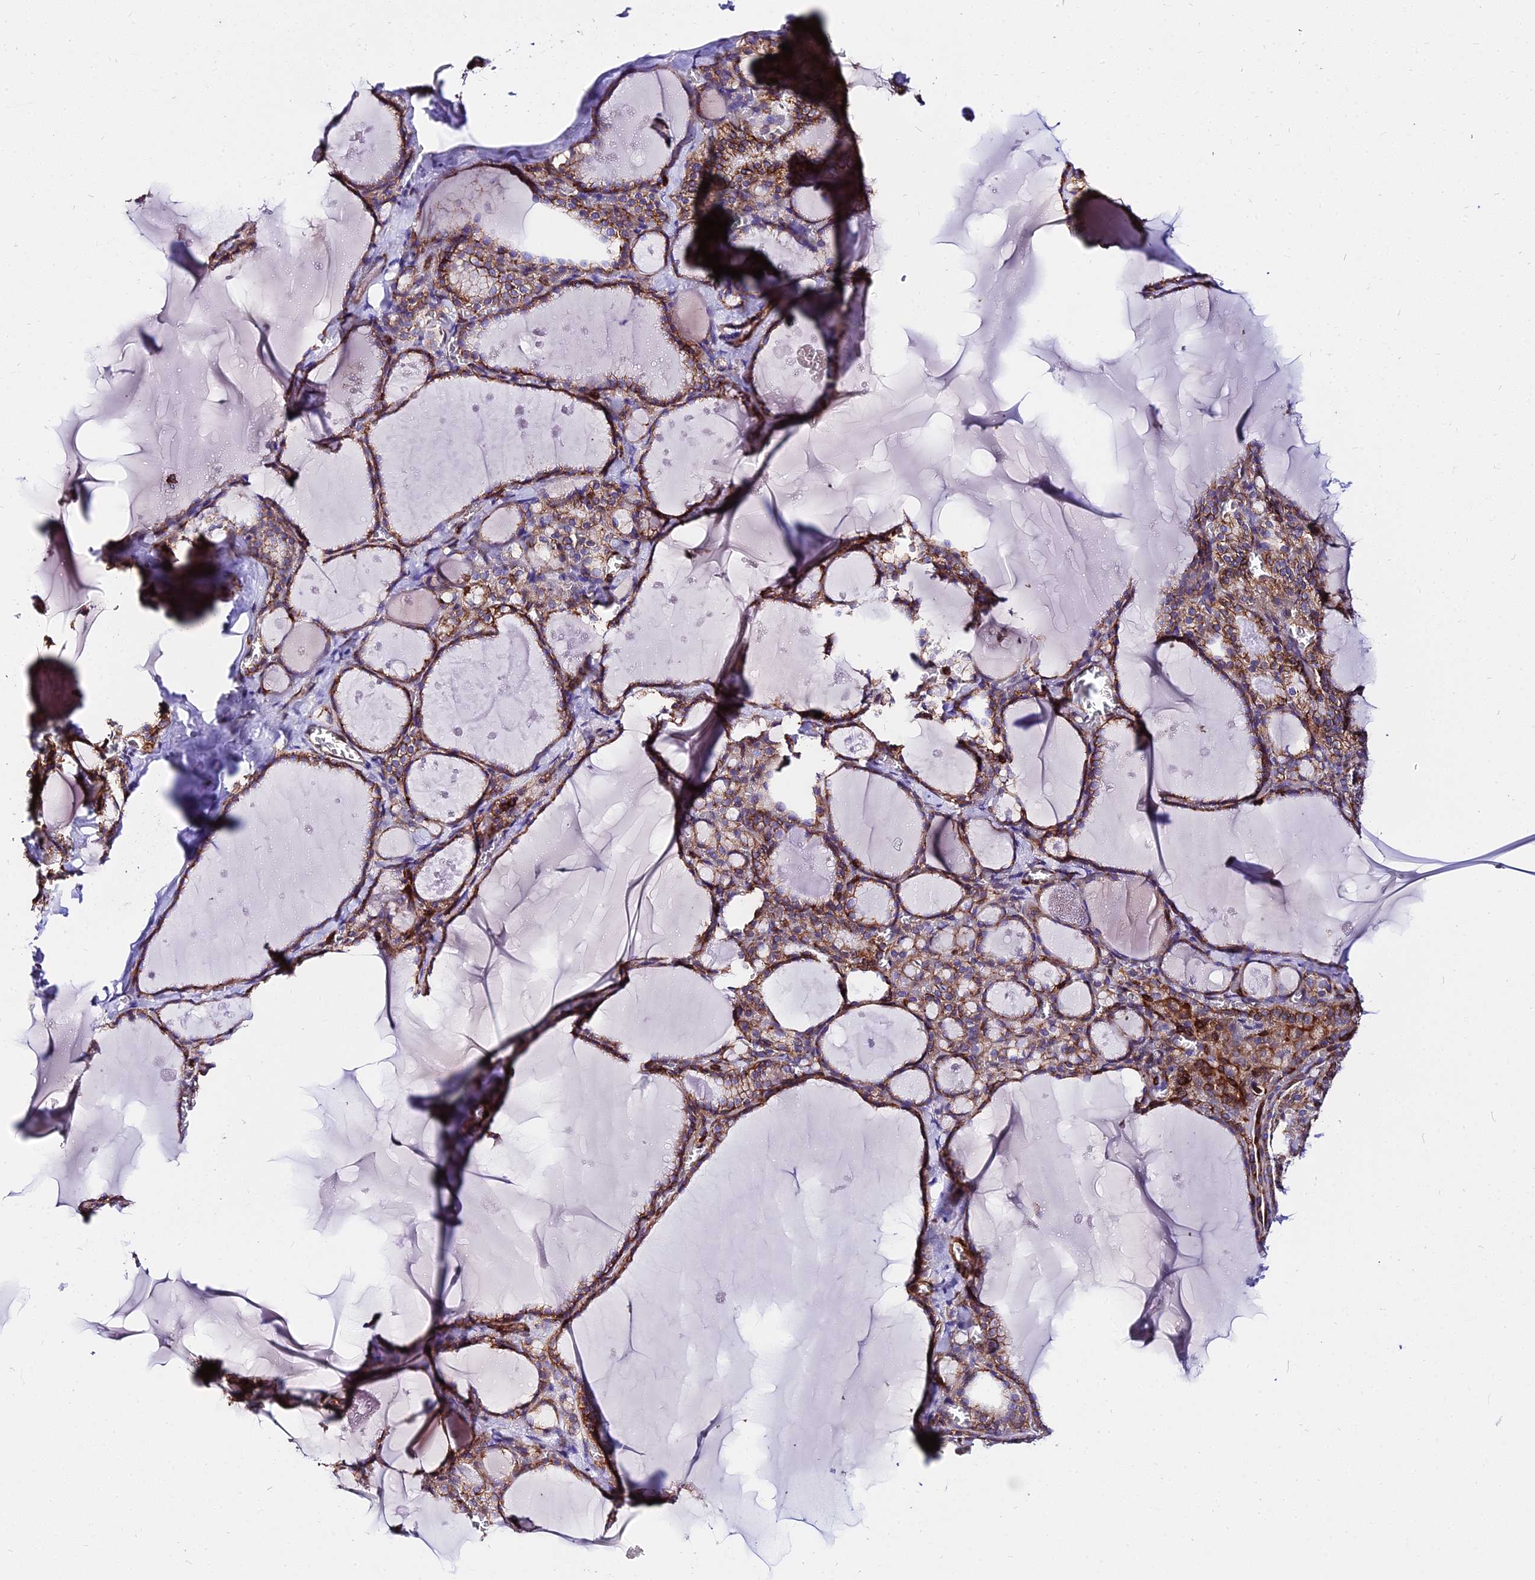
{"staining": {"intensity": "moderate", "quantity": ">75%", "location": "cytoplasmic/membranous"}, "tissue": "thyroid gland", "cell_type": "Glandular cells", "image_type": "normal", "snomed": [{"axis": "morphology", "description": "Normal tissue, NOS"}, {"axis": "topography", "description": "Thyroid gland"}], "caption": "DAB (3,3'-diaminobenzidine) immunohistochemical staining of normal thyroid gland displays moderate cytoplasmic/membranous protein staining in about >75% of glandular cells.", "gene": "CSRP1", "patient": {"sex": "male", "age": 56}}